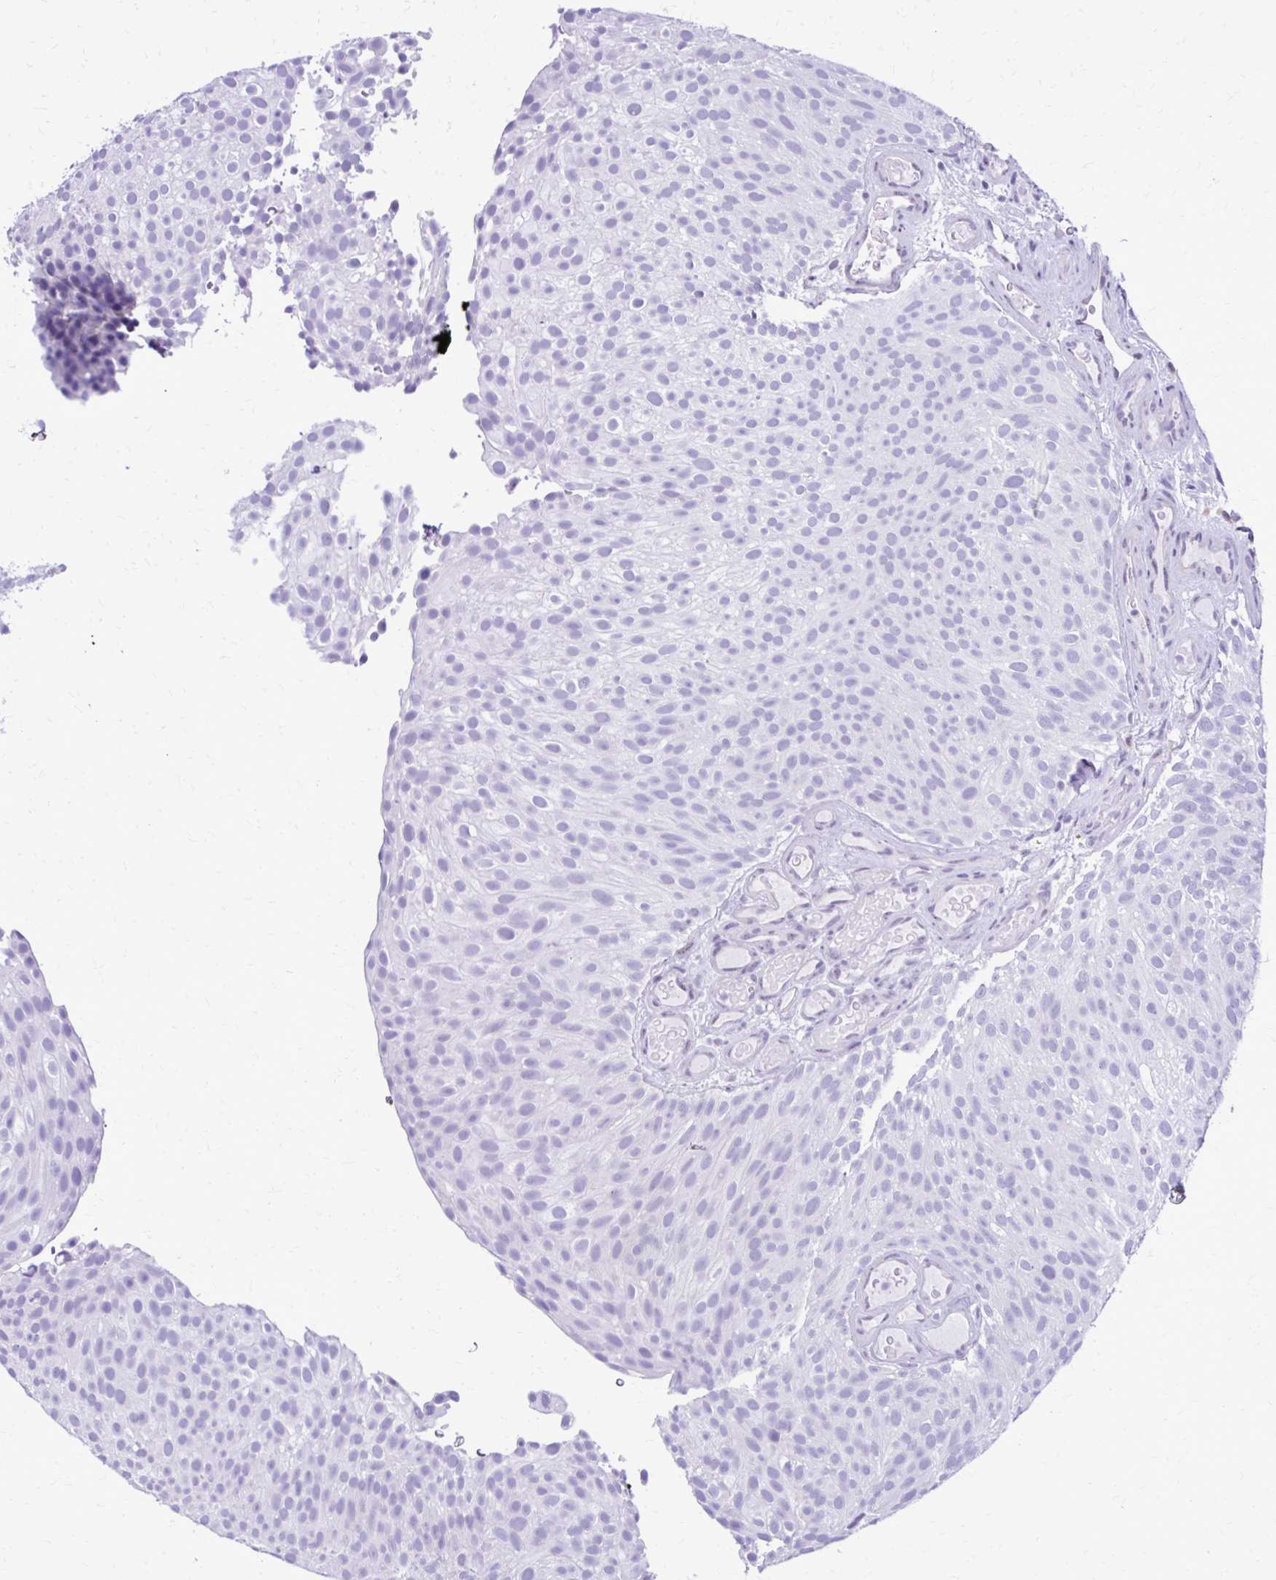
{"staining": {"intensity": "negative", "quantity": "none", "location": "none"}, "tissue": "urothelial cancer", "cell_type": "Tumor cells", "image_type": "cancer", "snomed": [{"axis": "morphology", "description": "Urothelial carcinoma, Low grade"}, {"axis": "topography", "description": "Urinary bladder"}], "caption": "The micrograph demonstrates no staining of tumor cells in urothelial cancer. The staining was performed using DAB to visualize the protein expression in brown, while the nuclei were stained in blue with hematoxylin (Magnification: 20x).", "gene": "RASL11B", "patient": {"sex": "male", "age": 78}}